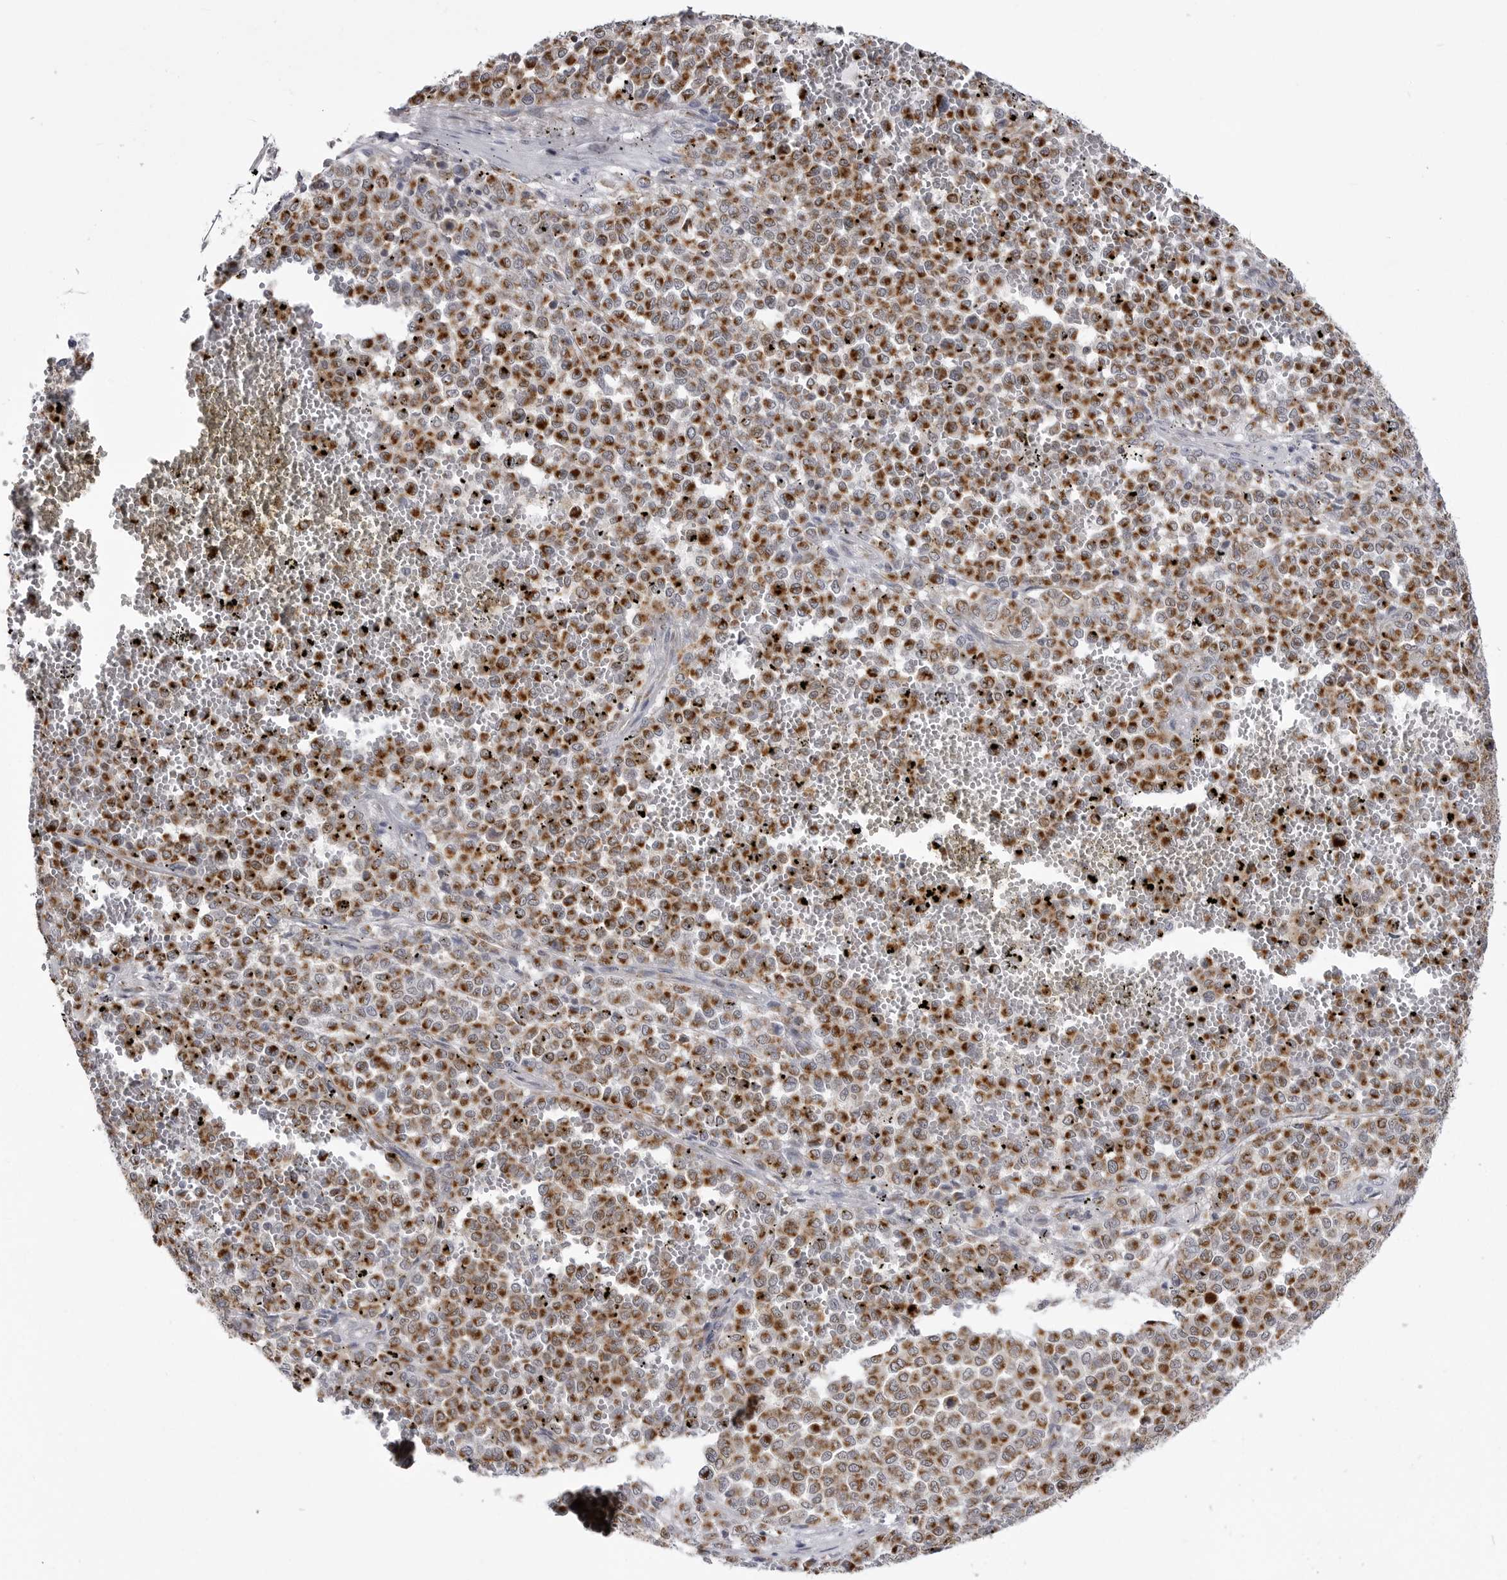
{"staining": {"intensity": "strong", "quantity": ">75%", "location": "cytoplasmic/membranous"}, "tissue": "melanoma", "cell_type": "Tumor cells", "image_type": "cancer", "snomed": [{"axis": "morphology", "description": "Malignant melanoma, Metastatic site"}, {"axis": "topography", "description": "Pancreas"}], "caption": "Immunohistochemistry (IHC) image of neoplastic tissue: human malignant melanoma (metastatic site) stained using immunohistochemistry reveals high levels of strong protein expression localized specifically in the cytoplasmic/membranous of tumor cells, appearing as a cytoplasmic/membranous brown color.", "gene": "FH", "patient": {"sex": "female", "age": 30}}